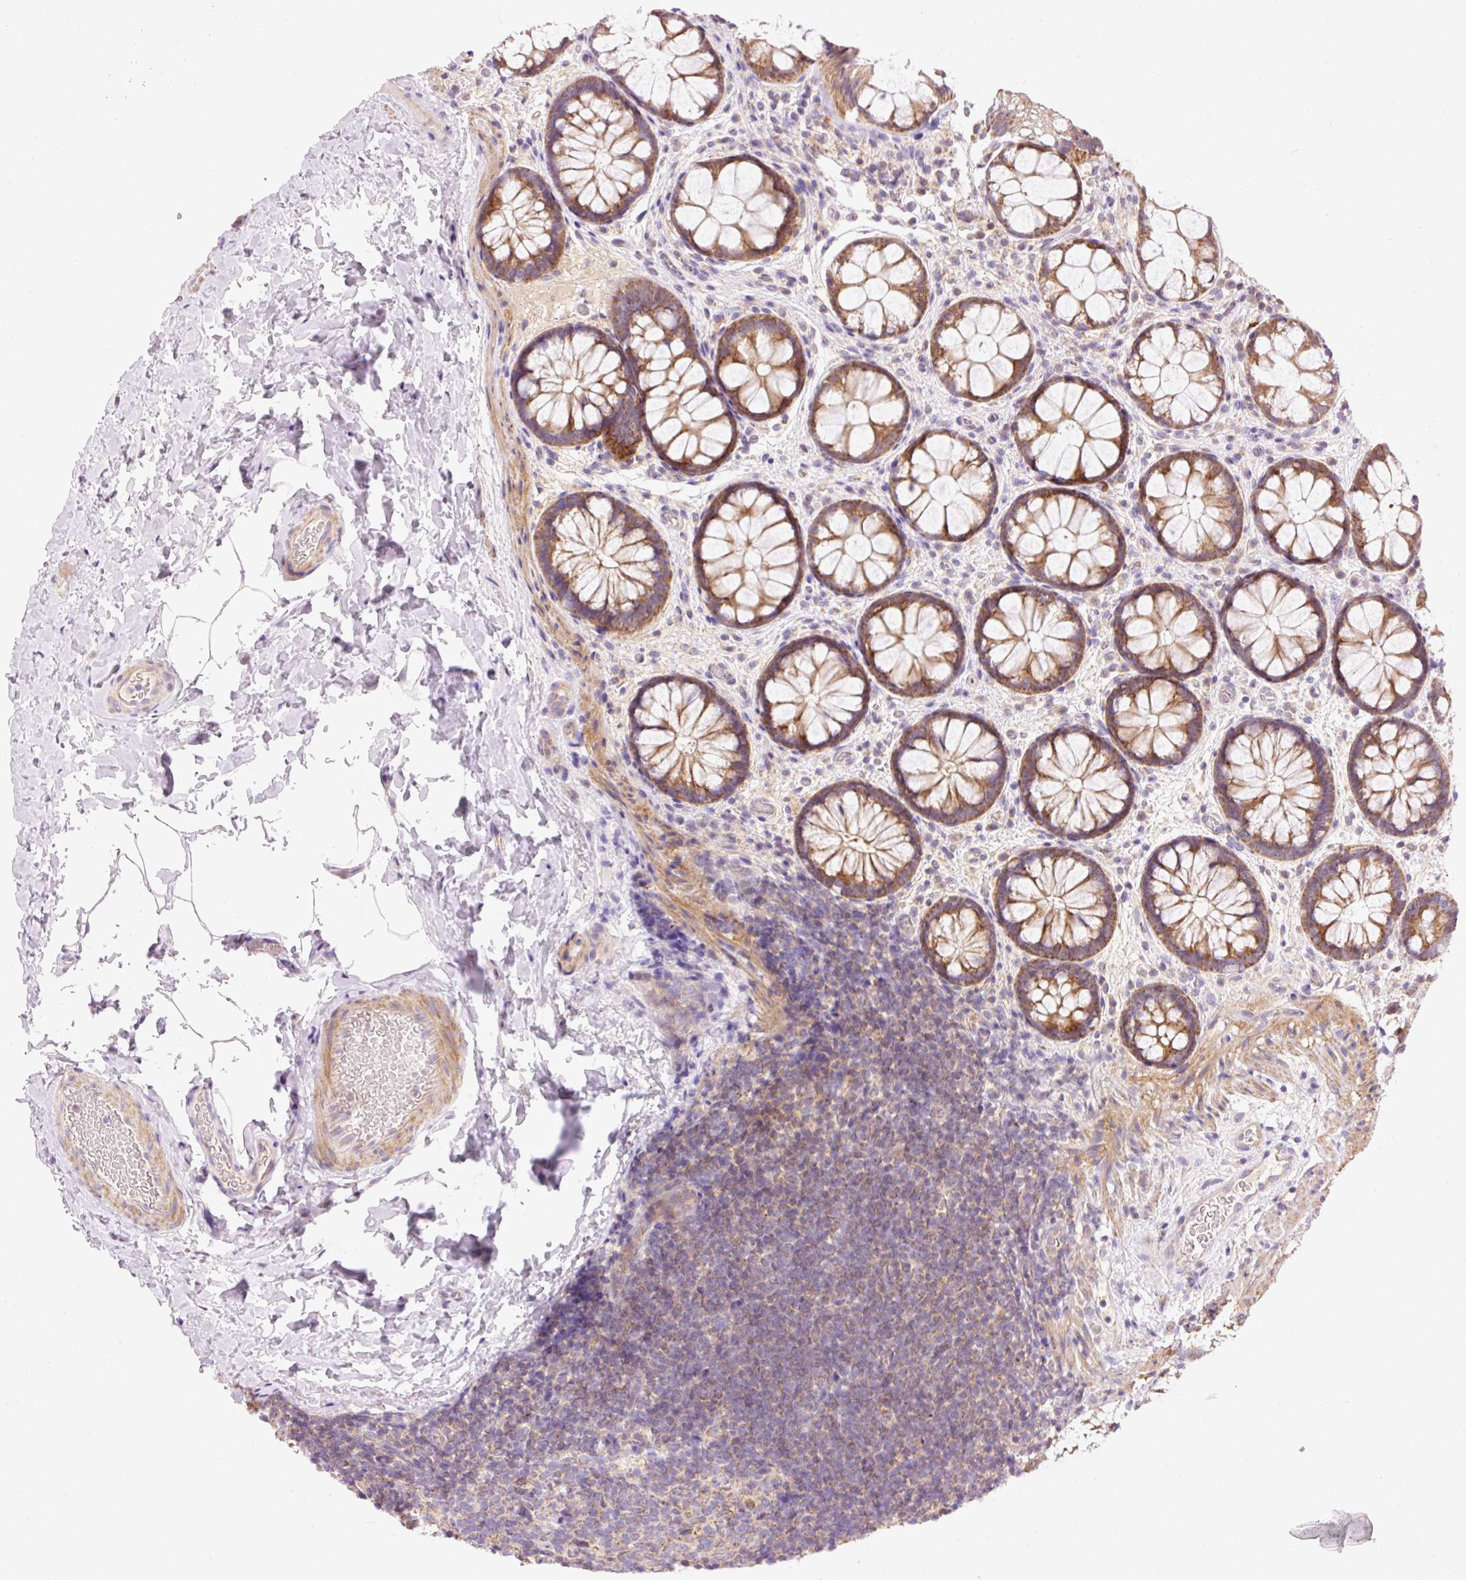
{"staining": {"intensity": "moderate", "quantity": "<25%", "location": "cytoplasmic/membranous"}, "tissue": "colon", "cell_type": "Endothelial cells", "image_type": "normal", "snomed": [{"axis": "morphology", "description": "Normal tissue, NOS"}, {"axis": "topography", "description": "Colon"}], "caption": "This photomicrograph exhibits benign colon stained with immunohistochemistry (IHC) to label a protein in brown. The cytoplasmic/membranous of endothelial cells show moderate positivity for the protein. Nuclei are counter-stained blue.", "gene": "IMMT", "patient": {"sex": "male", "age": 46}}